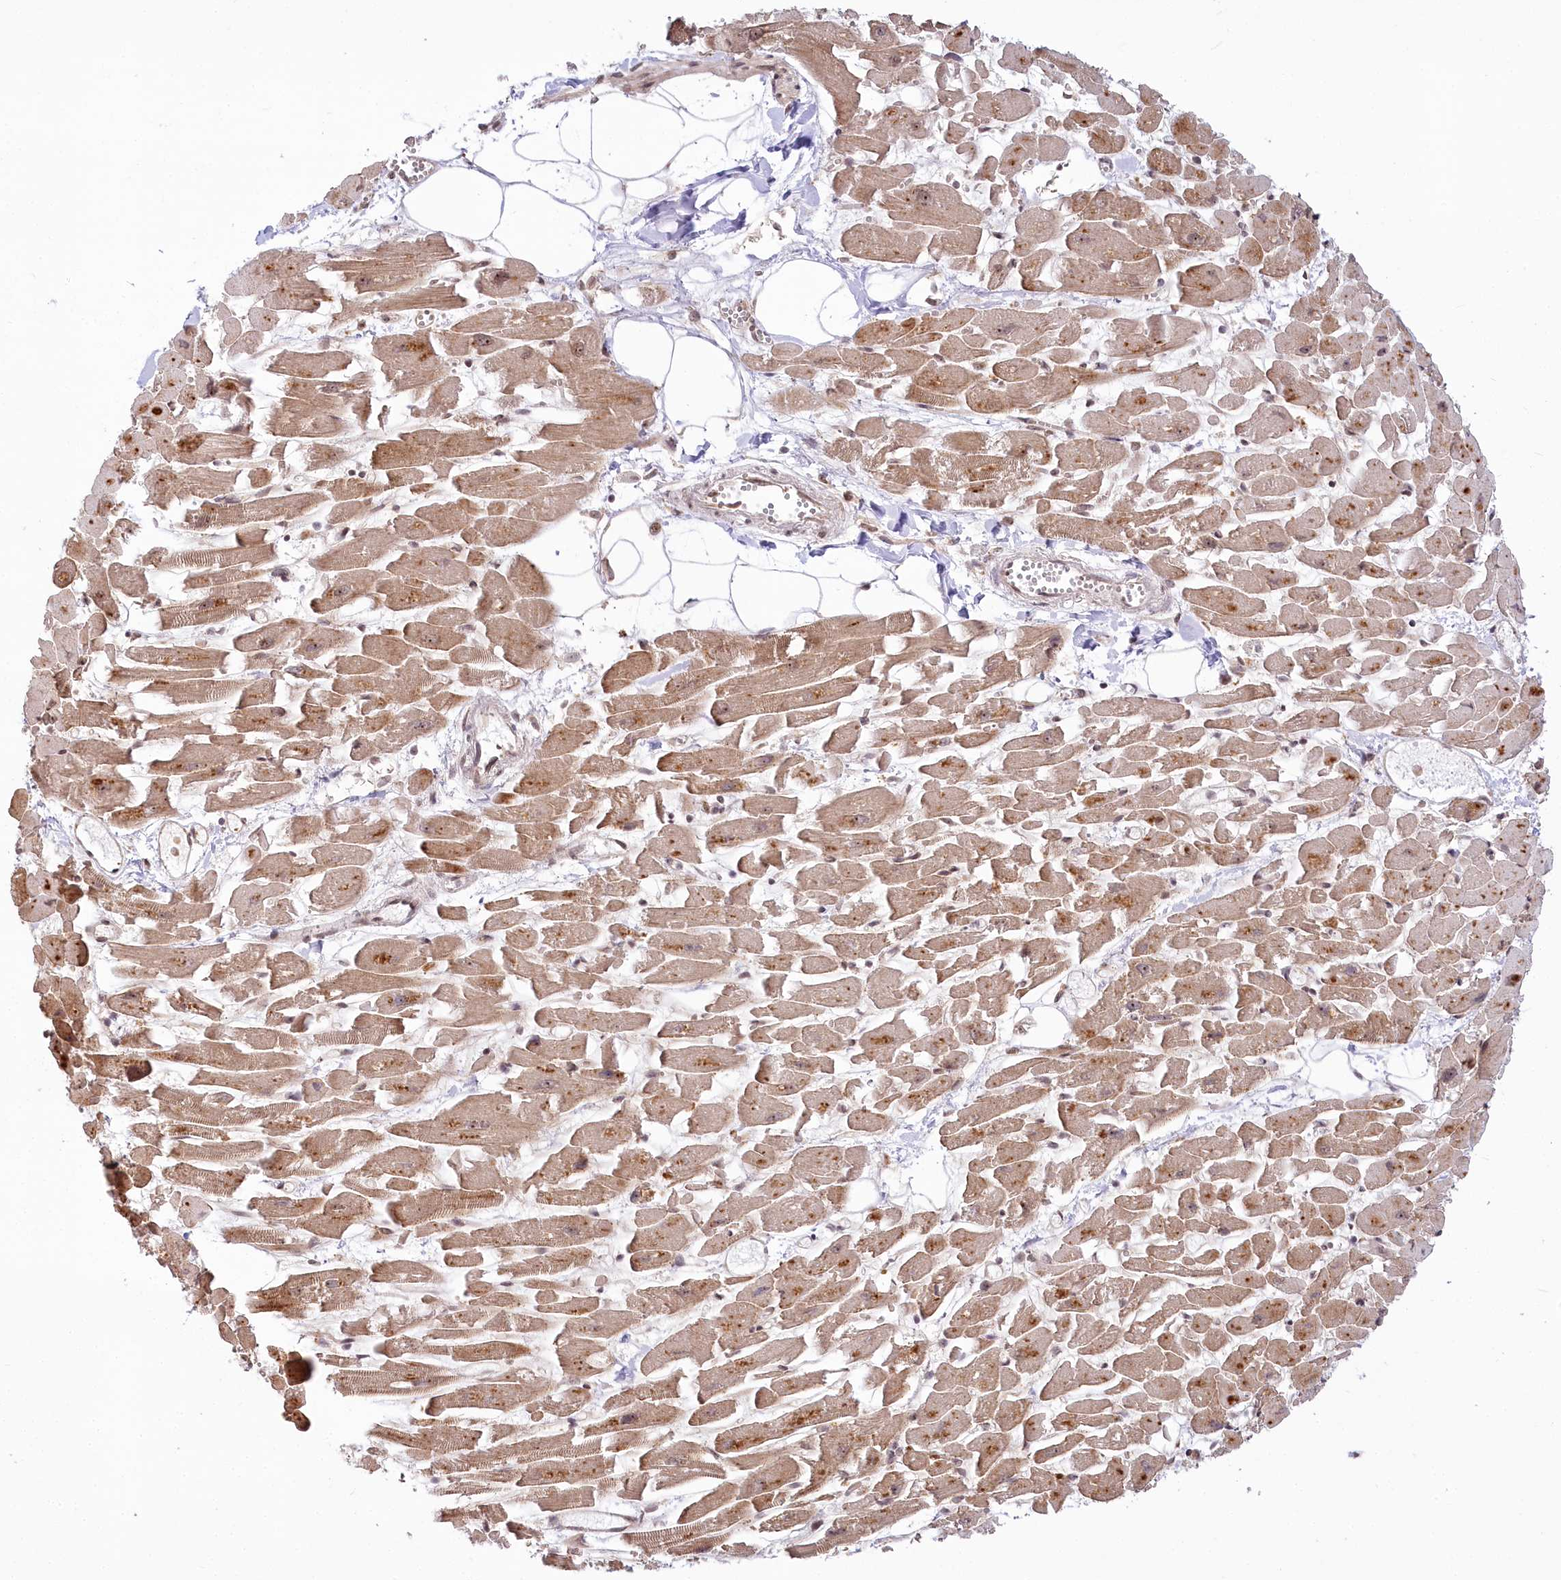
{"staining": {"intensity": "moderate", "quantity": ">75%", "location": "cytoplasmic/membranous"}, "tissue": "heart muscle", "cell_type": "Cardiomyocytes", "image_type": "normal", "snomed": [{"axis": "morphology", "description": "Normal tissue, NOS"}, {"axis": "topography", "description": "Heart"}], "caption": "A brown stain shows moderate cytoplasmic/membranous staining of a protein in cardiomyocytes of benign human heart muscle. The protein is shown in brown color, while the nuclei are stained blue.", "gene": "CEP70", "patient": {"sex": "female", "age": 64}}